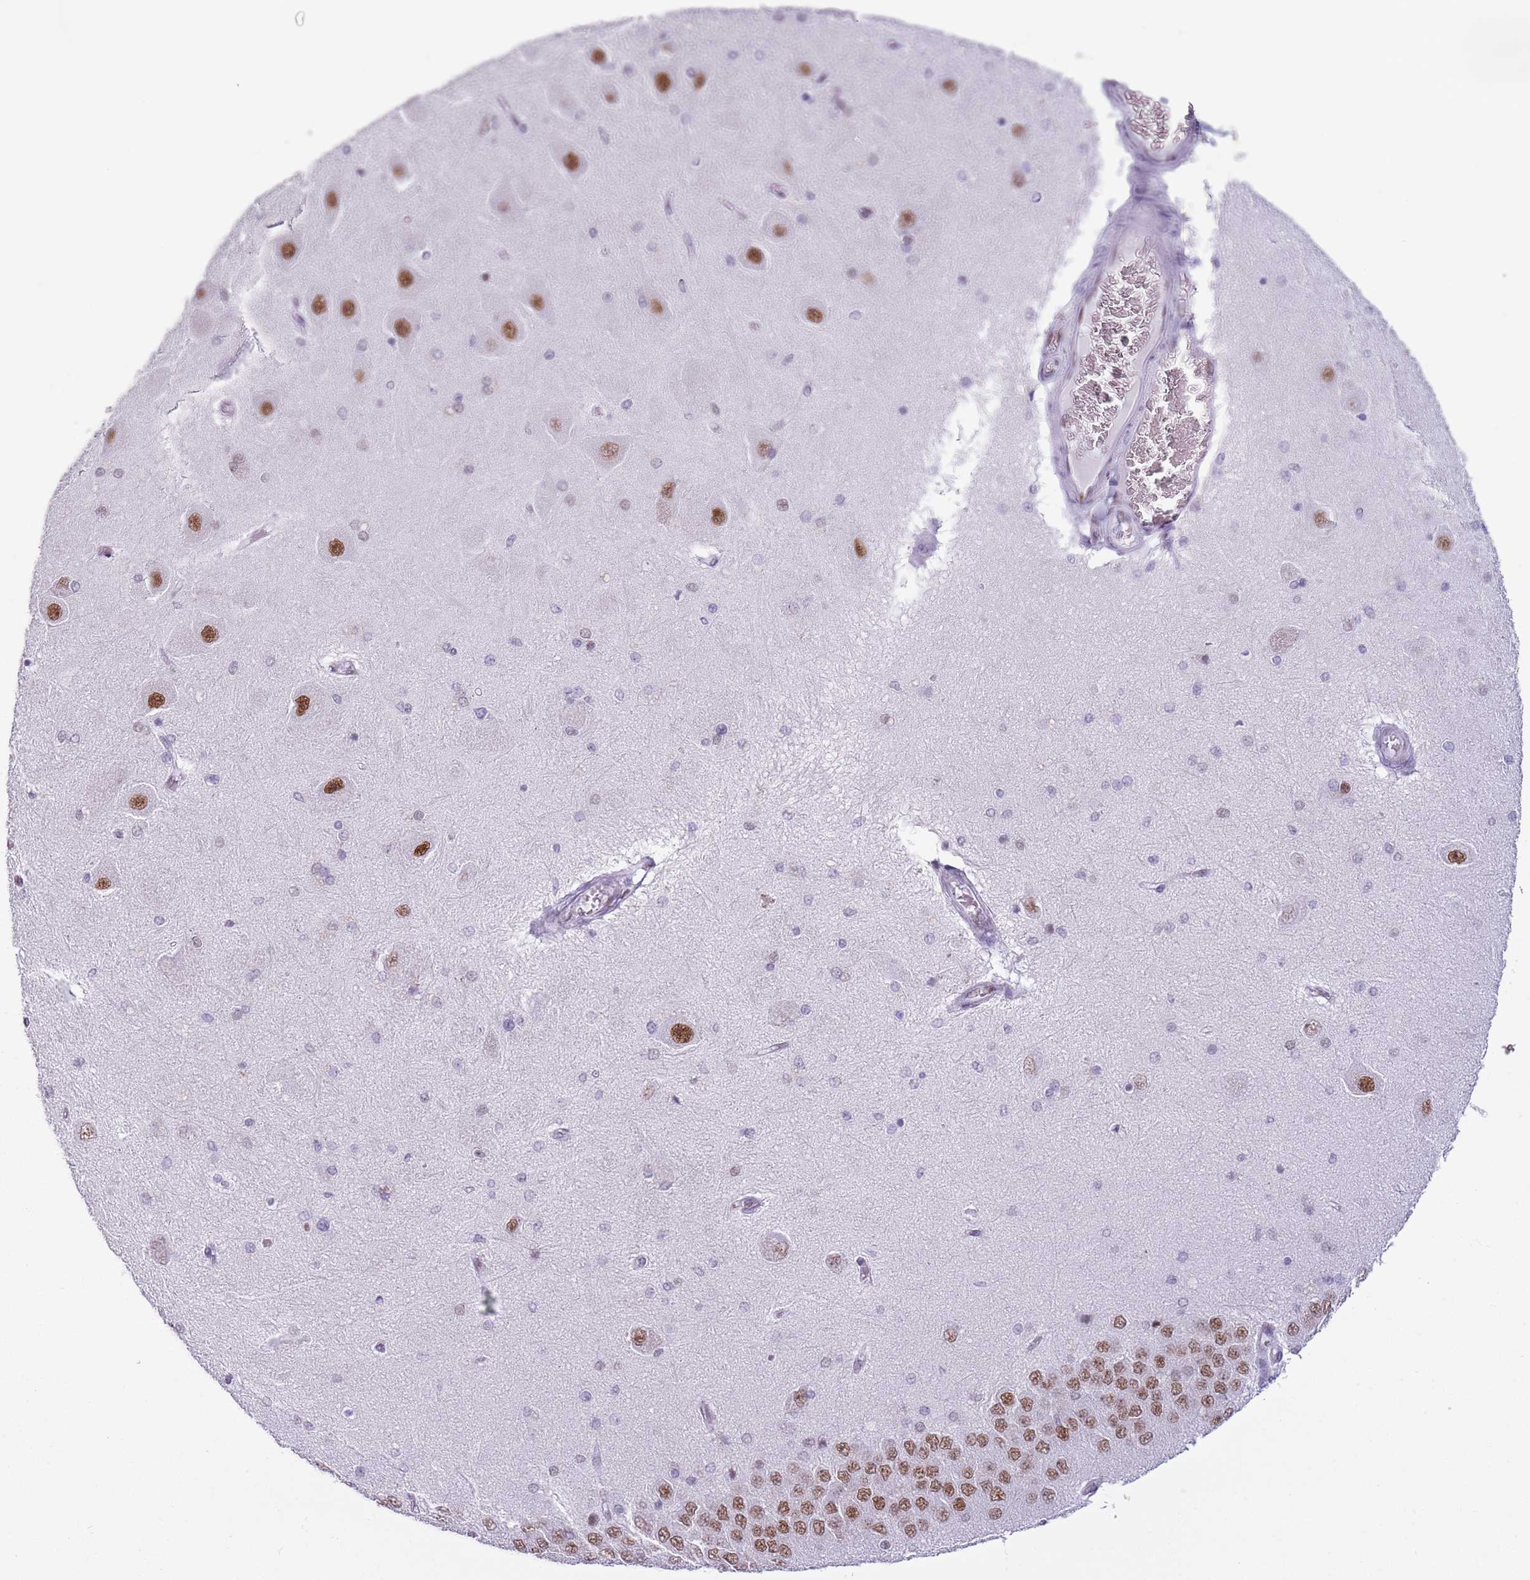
{"staining": {"intensity": "negative", "quantity": "none", "location": "none"}, "tissue": "hippocampus", "cell_type": "Glial cells", "image_type": "normal", "snomed": [{"axis": "morphology", "description": "Normal tissue, NOS"}, {"axis": "topography", "description": "Hippocampus"}], "caption": "Protein analysis of unremarkable hippocampus demonstrates no significant staining in glial cells.", "gene": "FAM104B", "patient": {"sex": "female", "age": 54}}